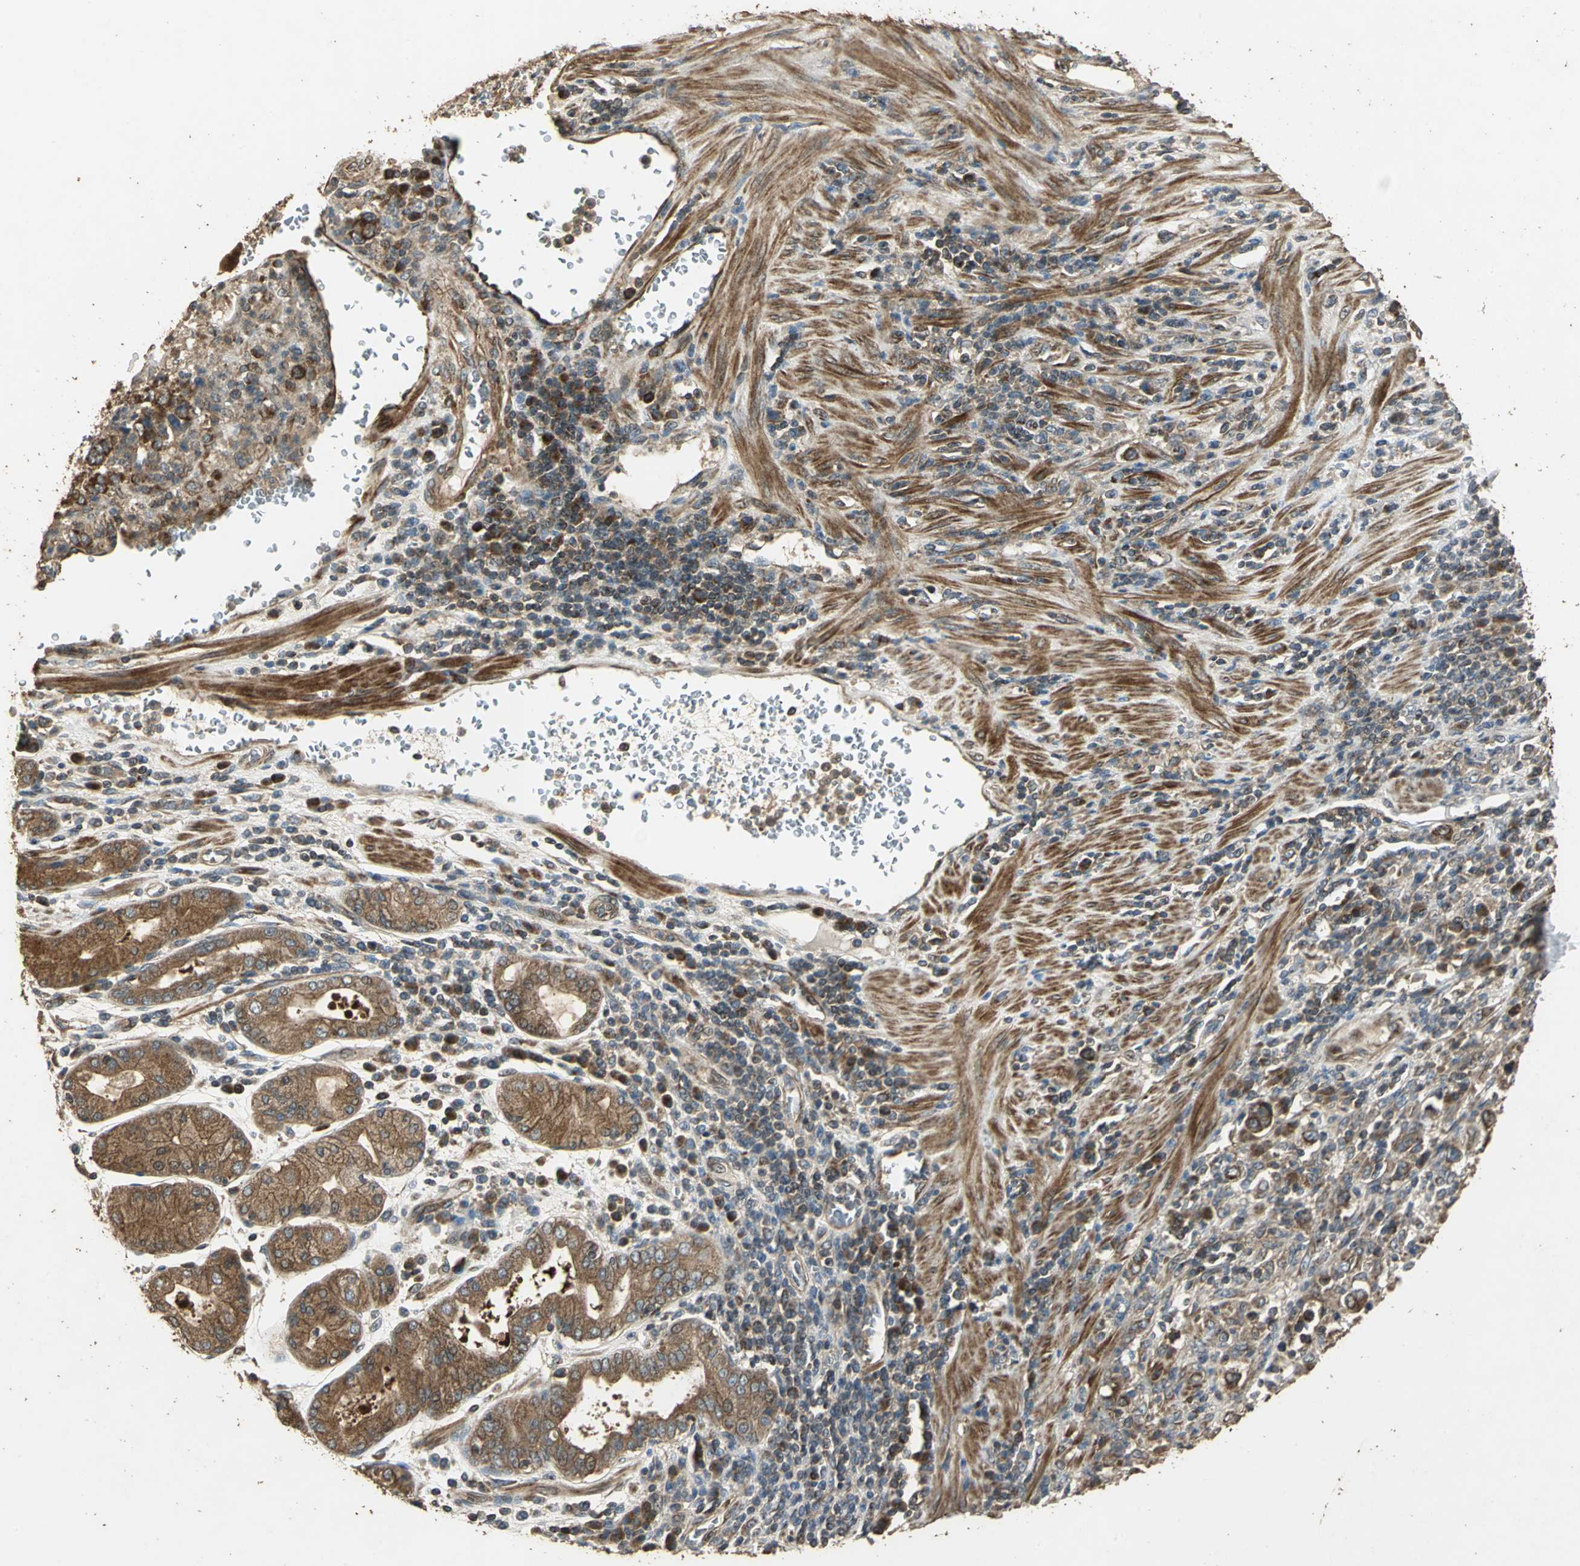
{"staining": {"intensity": "strong", "quantity": ">75%", "location": "cytoplasmic/membranous"}, "tissue": "stomach cancer", "cell_type": "Tumor cells", "image_type": "cancer", "snomed": [{"axis": "morphology", "description": "Normal tissue, NOS"}, {"axis": "morphology", "description": "Adenocarcinoma, NOS"}, {"axis": "topography", "description": "Stomach, upper"}, {"axis": "topography", "description": "Stomach"}], "caption": "The immunohistochemical stain highlights strong cytoplasmic/membranous expression in tumor cells of stomach cancer (adenocarcinoma) tissue.", "gene": "KANK1", "patient": {"sex": "male", "age": 59}}